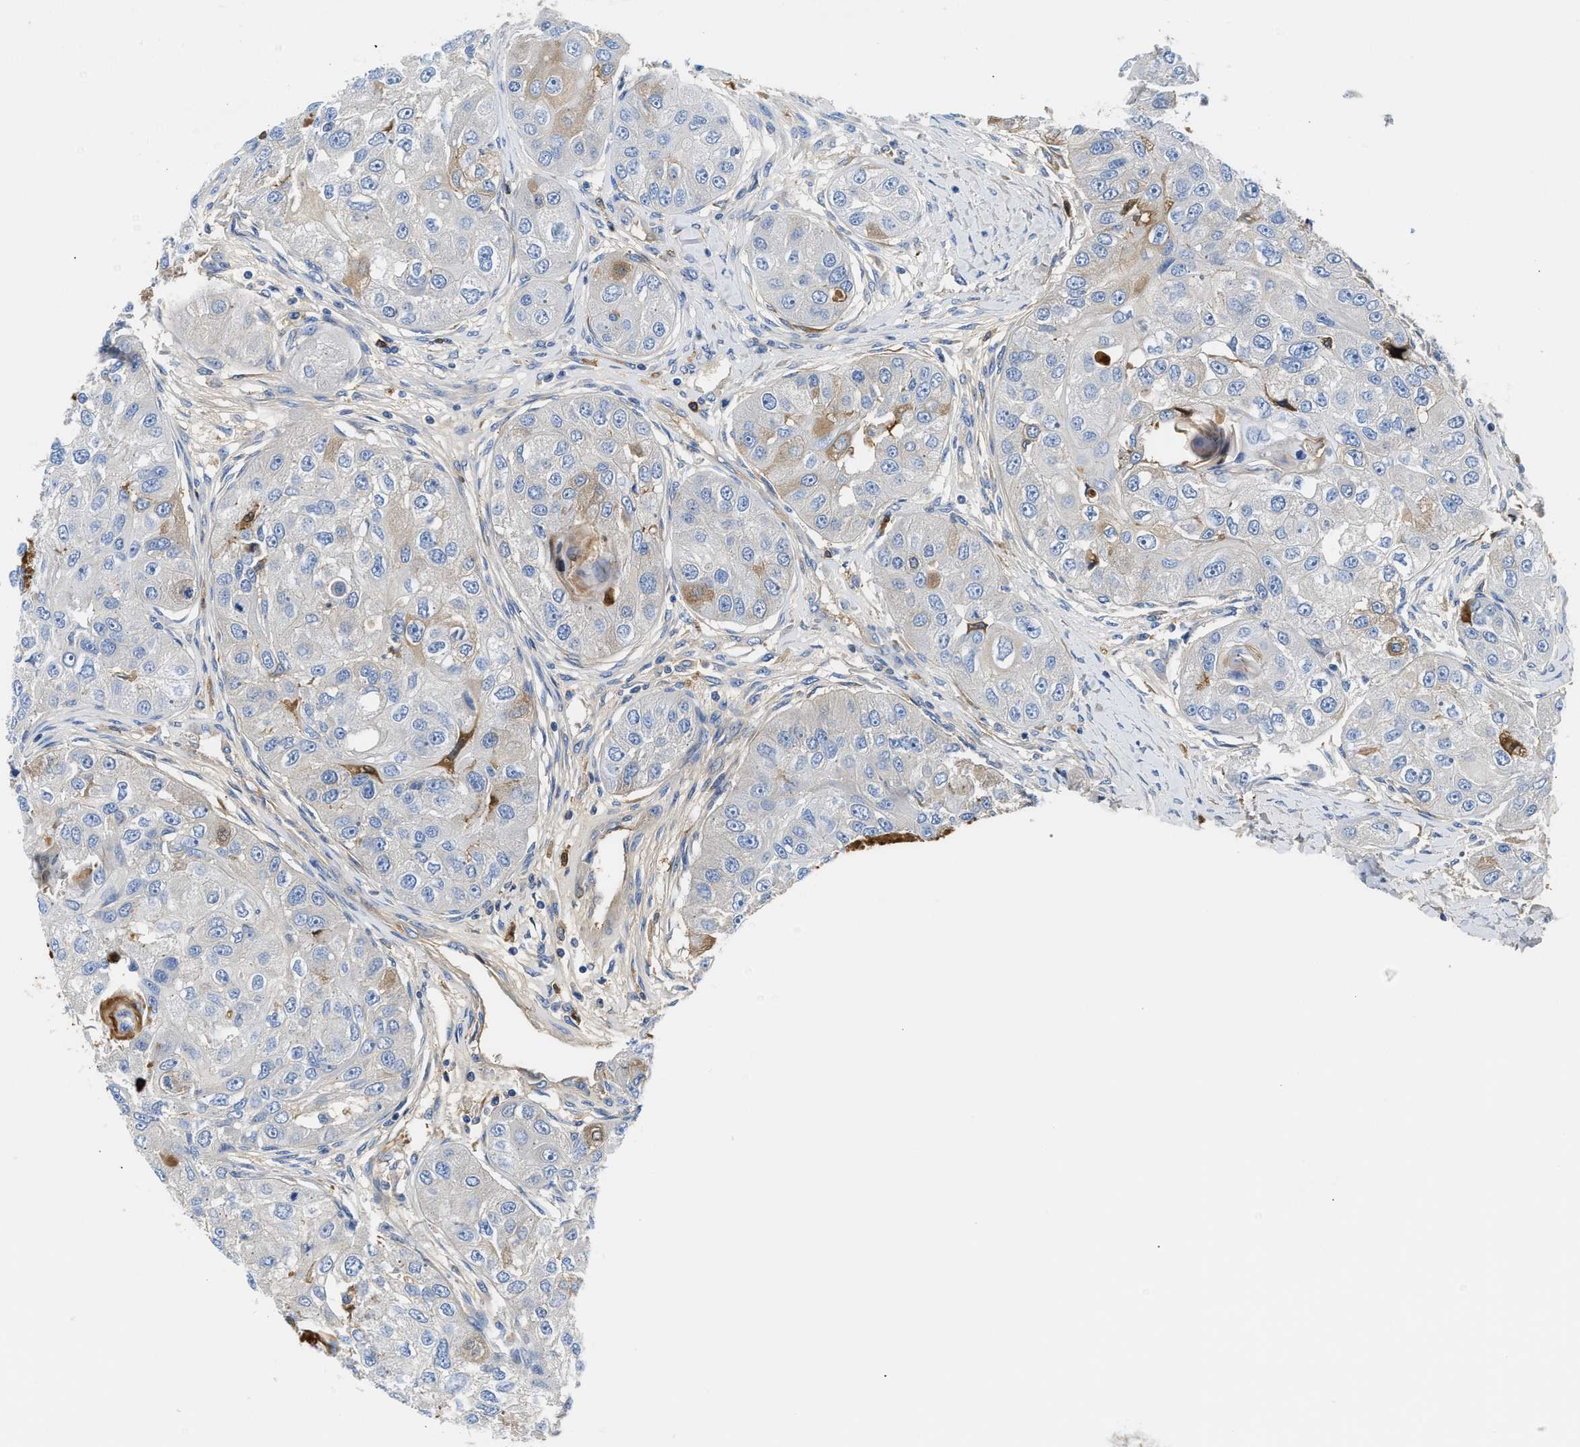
{"staining": {"intensity": "moderate", "quantity": "<25%", "location": "cytoplasmic/membranous"}, "tissue": "head and neck cancer", "cell_type": "Tumor cells", "image_type": "cancer", "snomed": [{"axis": "morphology", "description": "Normal tissue, NOS"}, {"axis": "morphology", "description": "Squamous cell carcinoma, NOS"}, {"axis": "topography", "description": "Skeletal muscle"}, {"axis": "topography", "description": "Head-Neck"}], "caption": "An image of human squamous cell carcinoma (head and neck) stained for a protein displays moderate cytoplasmic/membranous brown staining in tumor cells. Using DAB (brown) and hematoxylin (blue) stains, captured at high magnification using brightfield microscopy.", "gene": "GC", "patient": {"sex": "male", "age": 51}}